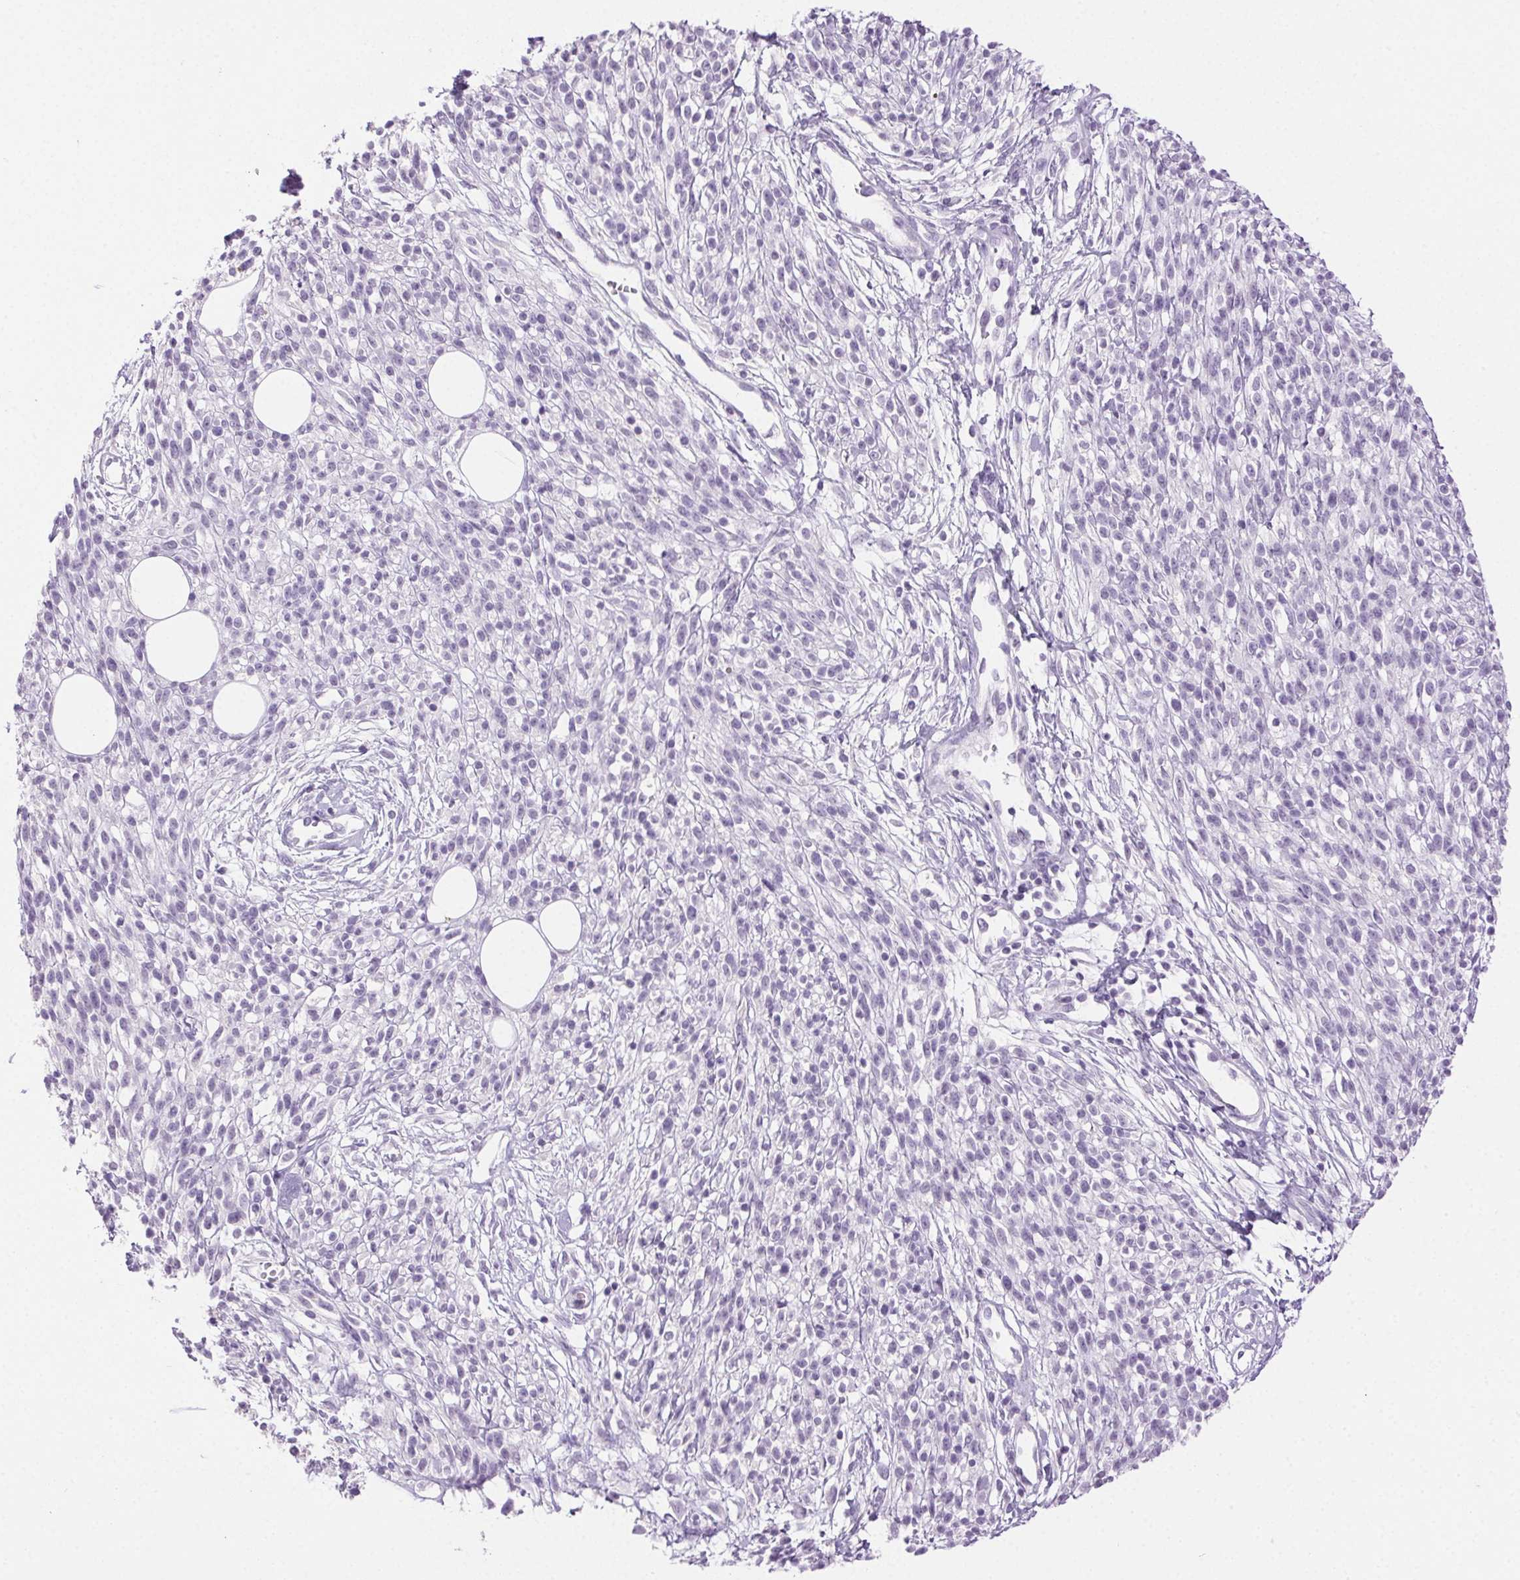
{"staining": {"intensity": "negative", "quantity": "none", "location": "none"}, "tissue": "melanoma", "cell_type": "Tumor cells", "image_type": "cancer", "snomed": [{"axis": "morphology", "description": "Malignant melanoma, NOS"}, {"axis": "topography", "description": "Skin"}, {"axis": "topography", "description": "Skin of trunk"}], "caption": "A micrograph of malignant melanoma stained for a protein demonstrates no brown staining in tumor cells.", "gene": "CLDN10", "patient": {"sex": "male", "age": 74}}